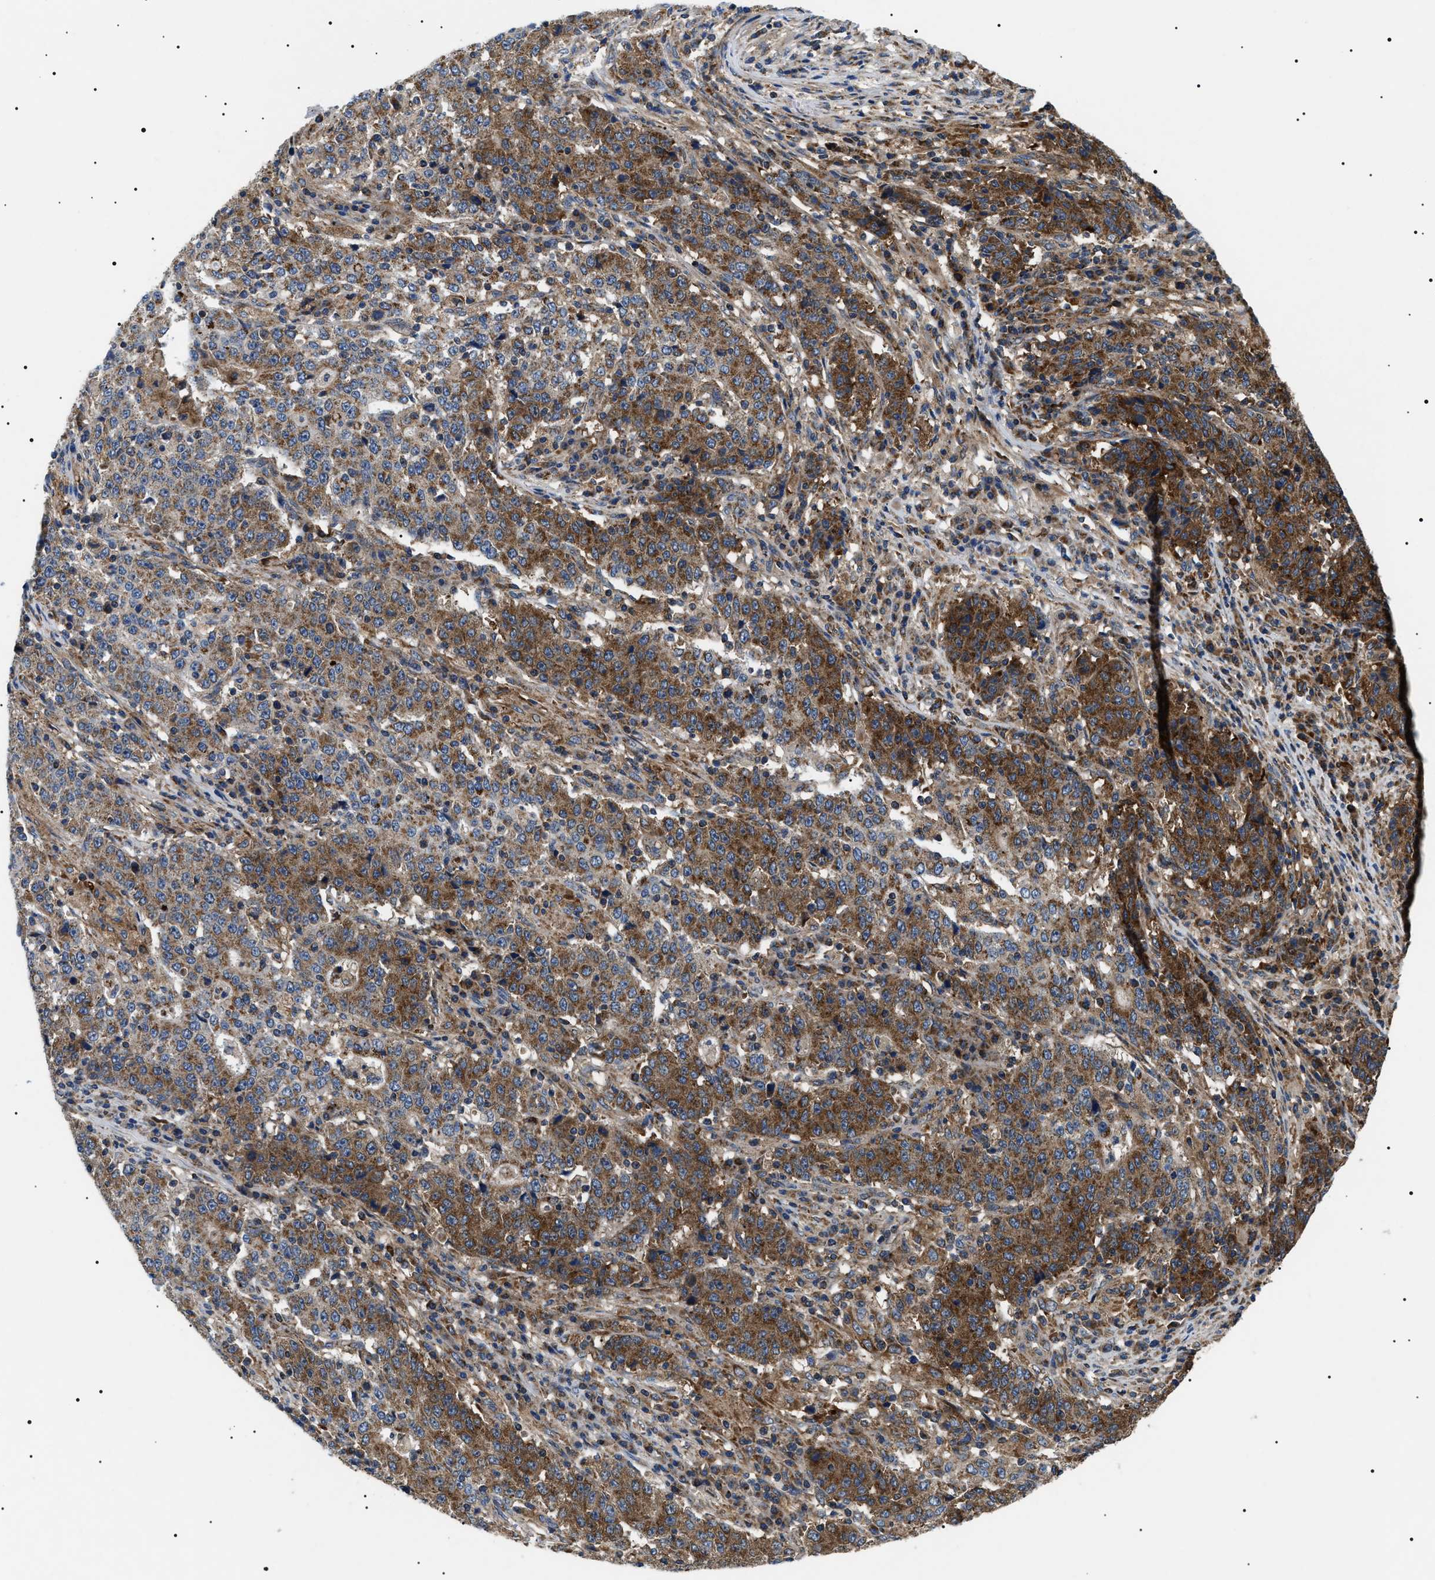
{"staining": {"intensity": "moderate", "quantity": ">75%", "location": "cytoplasmic/membranous"}, "tissue": "stomach cancer", "cell_type": "Tumor cells", "image_type": "cancer", "snomed": [{"axis": "morphology", "description": "Adenocarcinoma, NOS"}, {"axis": "topography", "description": "Stomach"}], "caption": "Immunohistochemical staining of stomach adenocarcinoma displays medium levels of moderate cytoplasmic/membranous protein positivity in about >75% of tumor cells.", "gene": "OXSM", "patient": {"sex": "male", "age": 59}}